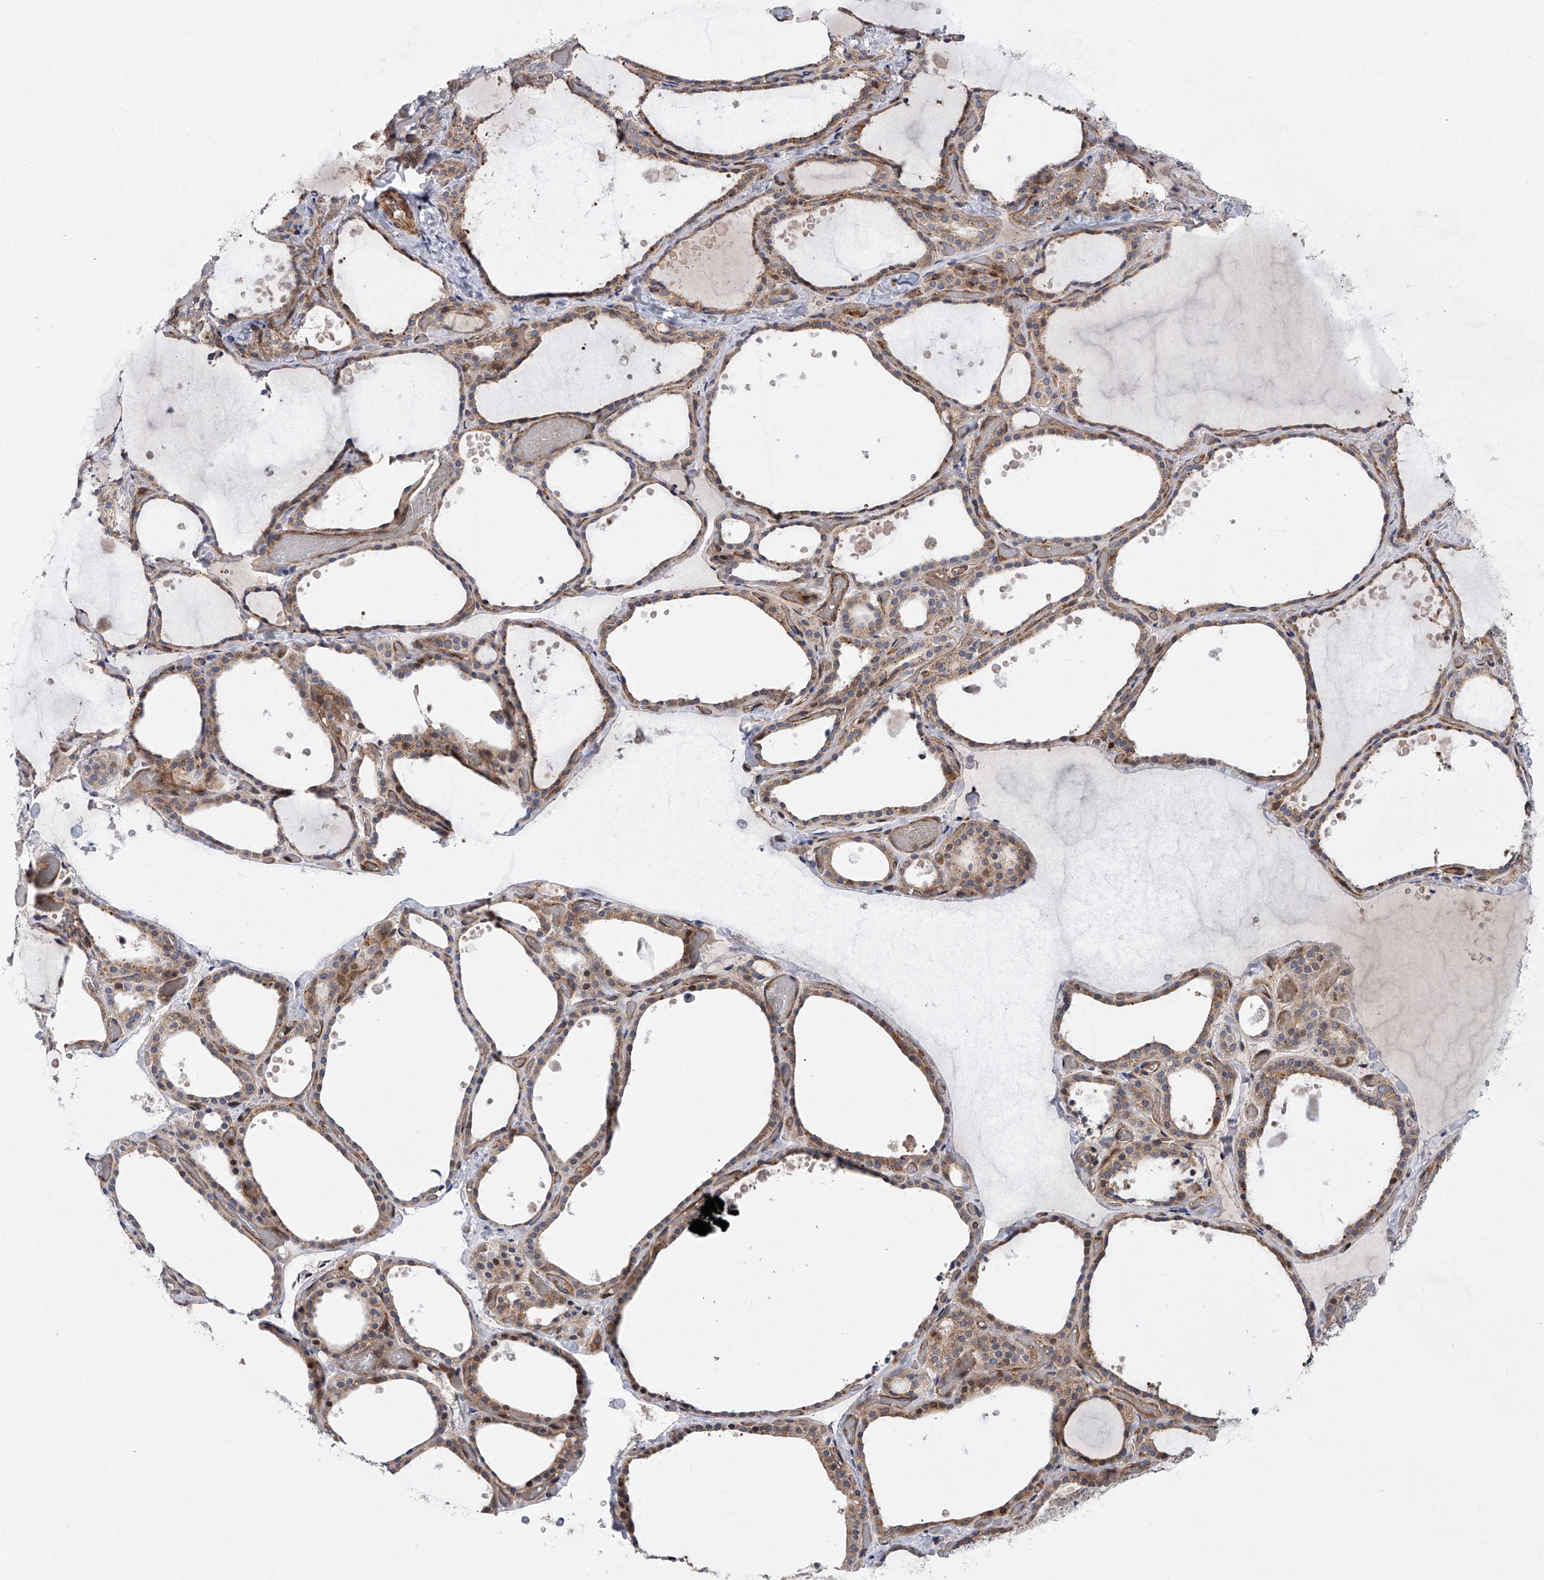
{"staining": {"intensity": "moderate", "quantity": ">75%", "location": "cytoplasmic/membranous"}, "tissue": "thyroid gland", "cell_type": "Glandular cells", "image_type": "normal", "snomed": [{"axis": "morphology", "description": "Normal tissue, NOS"}, {"axis": "topography", "description": "Thyroid gland"}], "caption": "Glandular cells exhibit moderate cytoplasmic/membranous positivity in approximately >75% of cells in normal thyroid gland.", "gene": "PDSS2", "patient": {"sex": "female", "age": 44}}